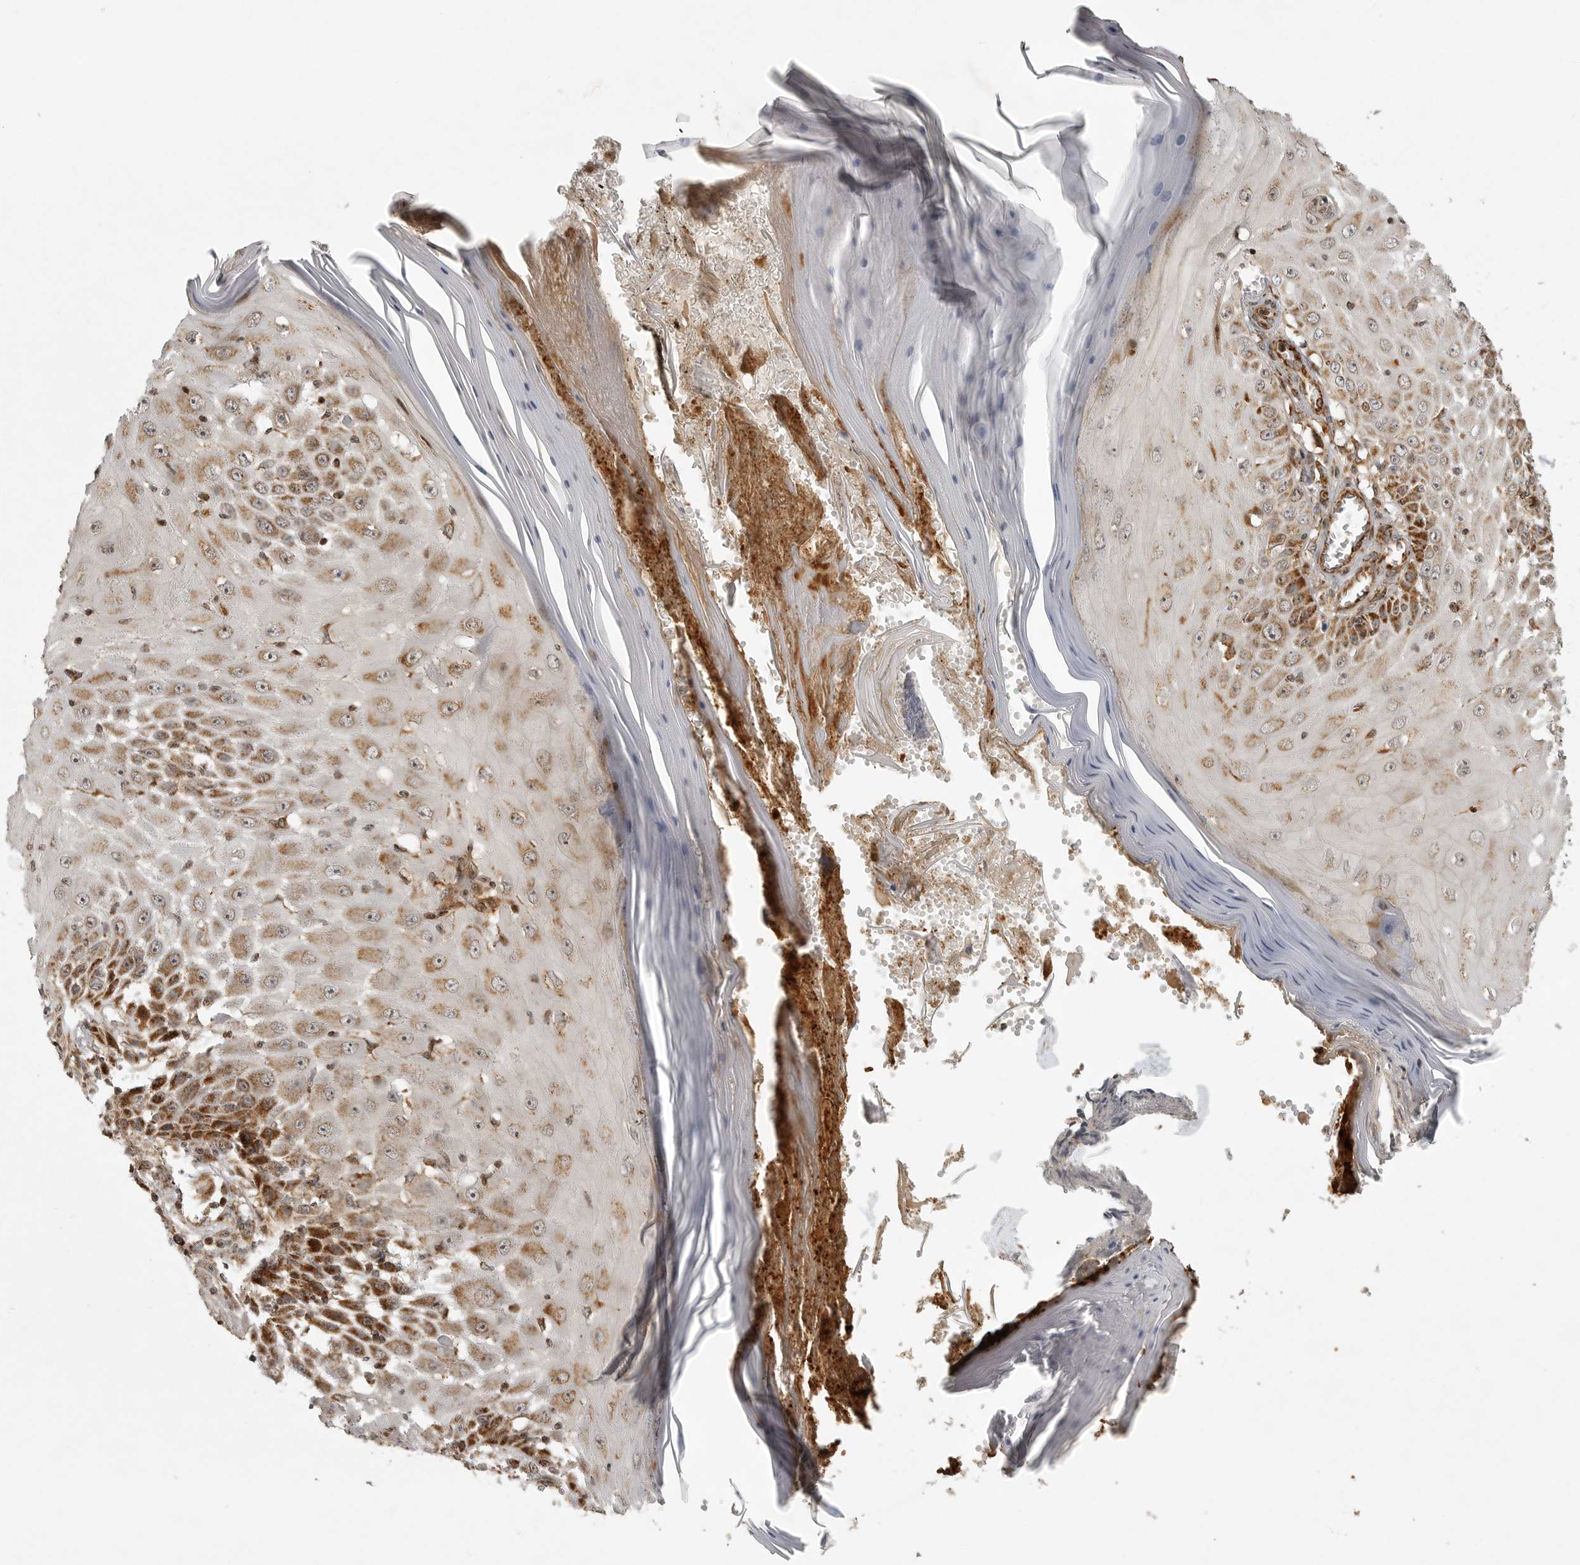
{"staining": {"intensity": "moderate", "quantity": ">75%", "location": "cytoplasmic/membranous"}, "tissue": "skin cancer", "cell_type": "Tumor cells", "image_type": "cancer", "snomed": [{"axis": "morphology", "description": "Squamous cell carcinoma, NOS"}, {"axis": "topography", "description": "Skin"}], "caption": "A brown stain highlights moderate cytoplasmic/membranous positivity of a protein in human squamous cell carcinoma (skin) tumor cells.", "gene": "NARS2", "patient": {"sex": "female", "age": 73}}